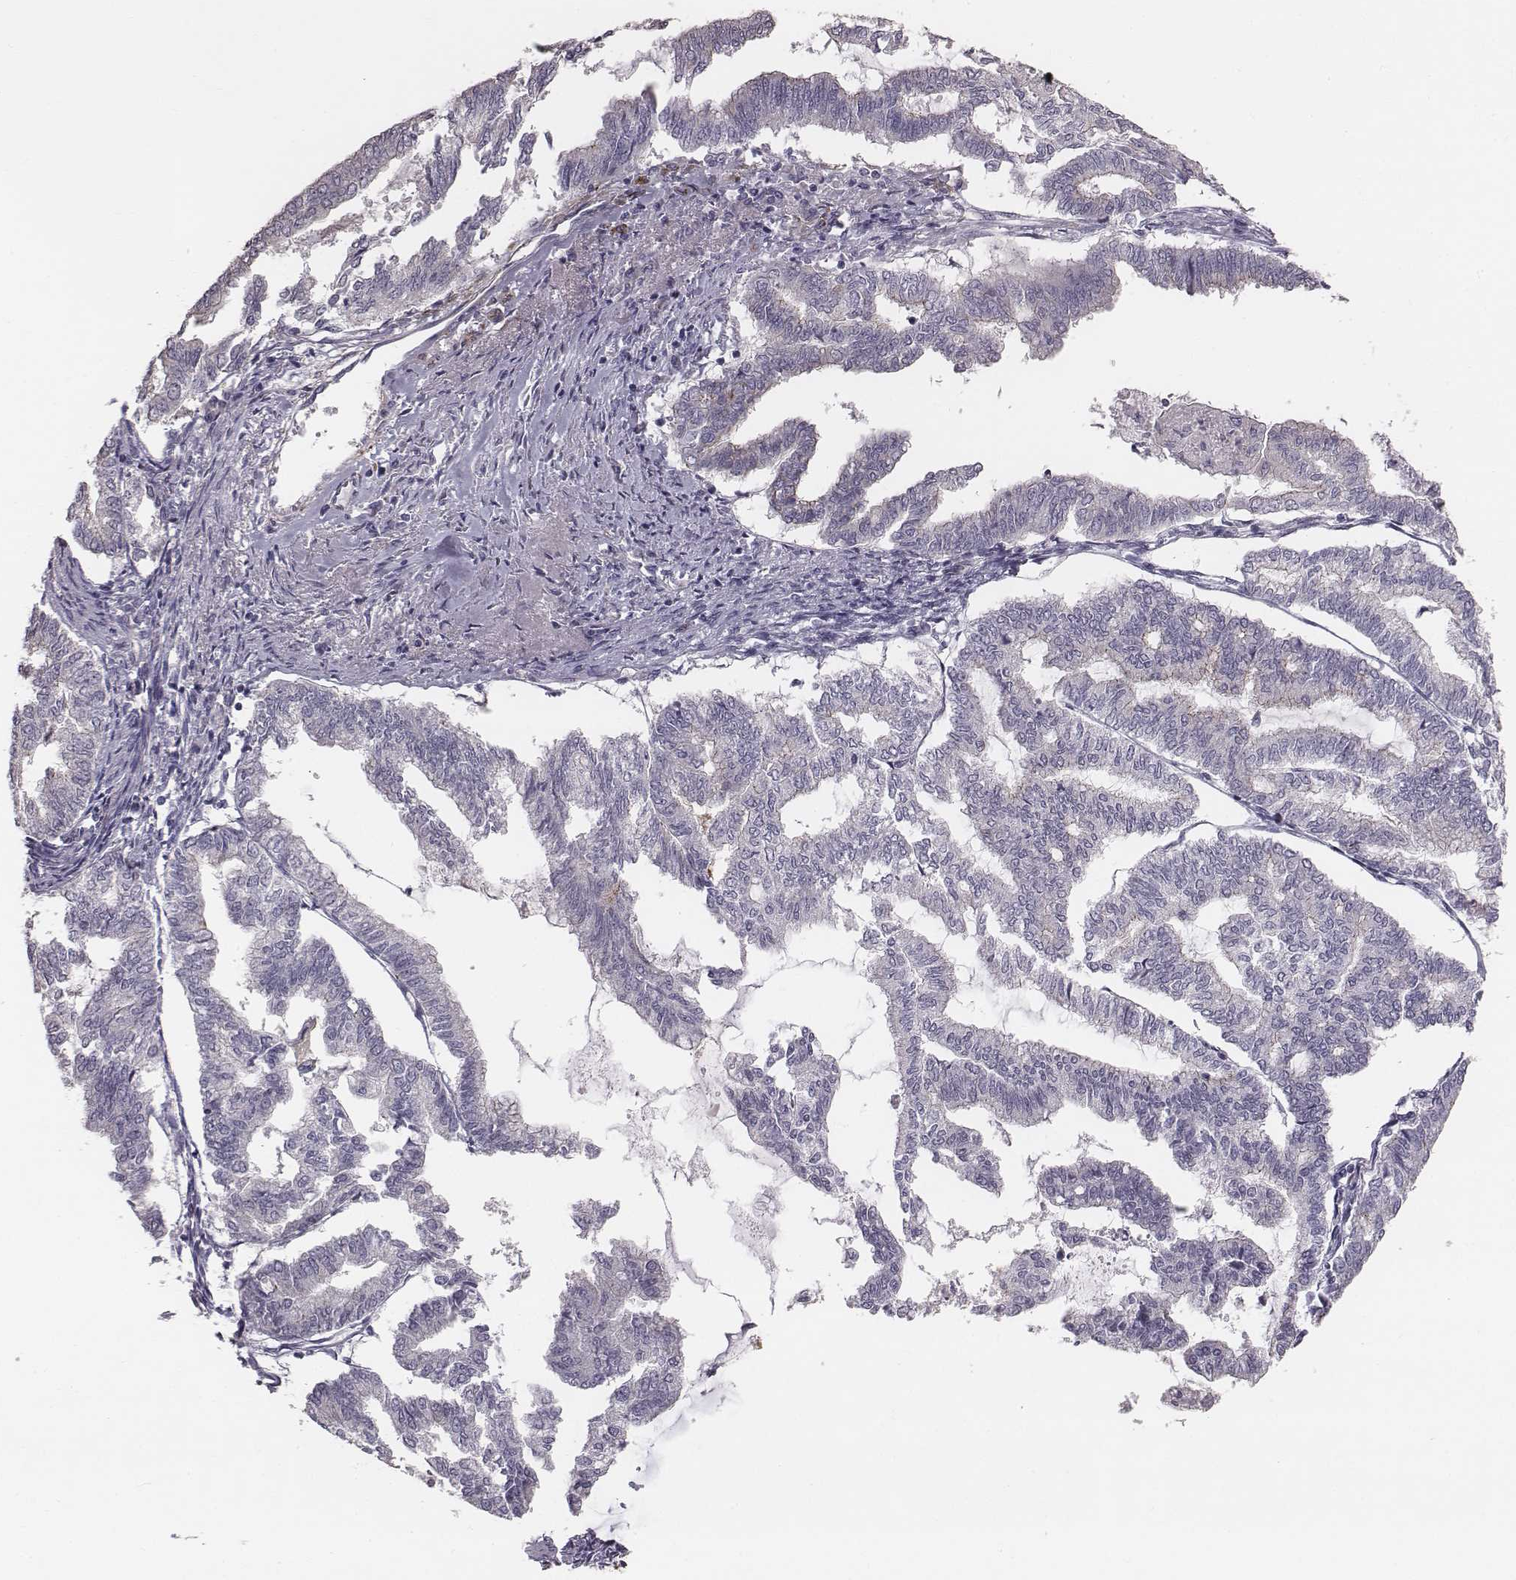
{"staining": {"intensity": "negative", "quantity": "none", "location": "none"}, "tissue": "endometrial cancer", "cell_type": "Tumor cells", "image_type": "cancer", "snomed": [{"axis": "morphology", "description": "Adenocarcinoma, NOS"}, {"axis": "topography", "description": "Endometrium"}], "caption": "This is an immunohistochemistry histopathology image of human endometrial cancer (adenocarcinoma). There is no positivity in tumor cells.", "gene": "PRKCZ", "patient": {"sex": "female", "age": 79}}